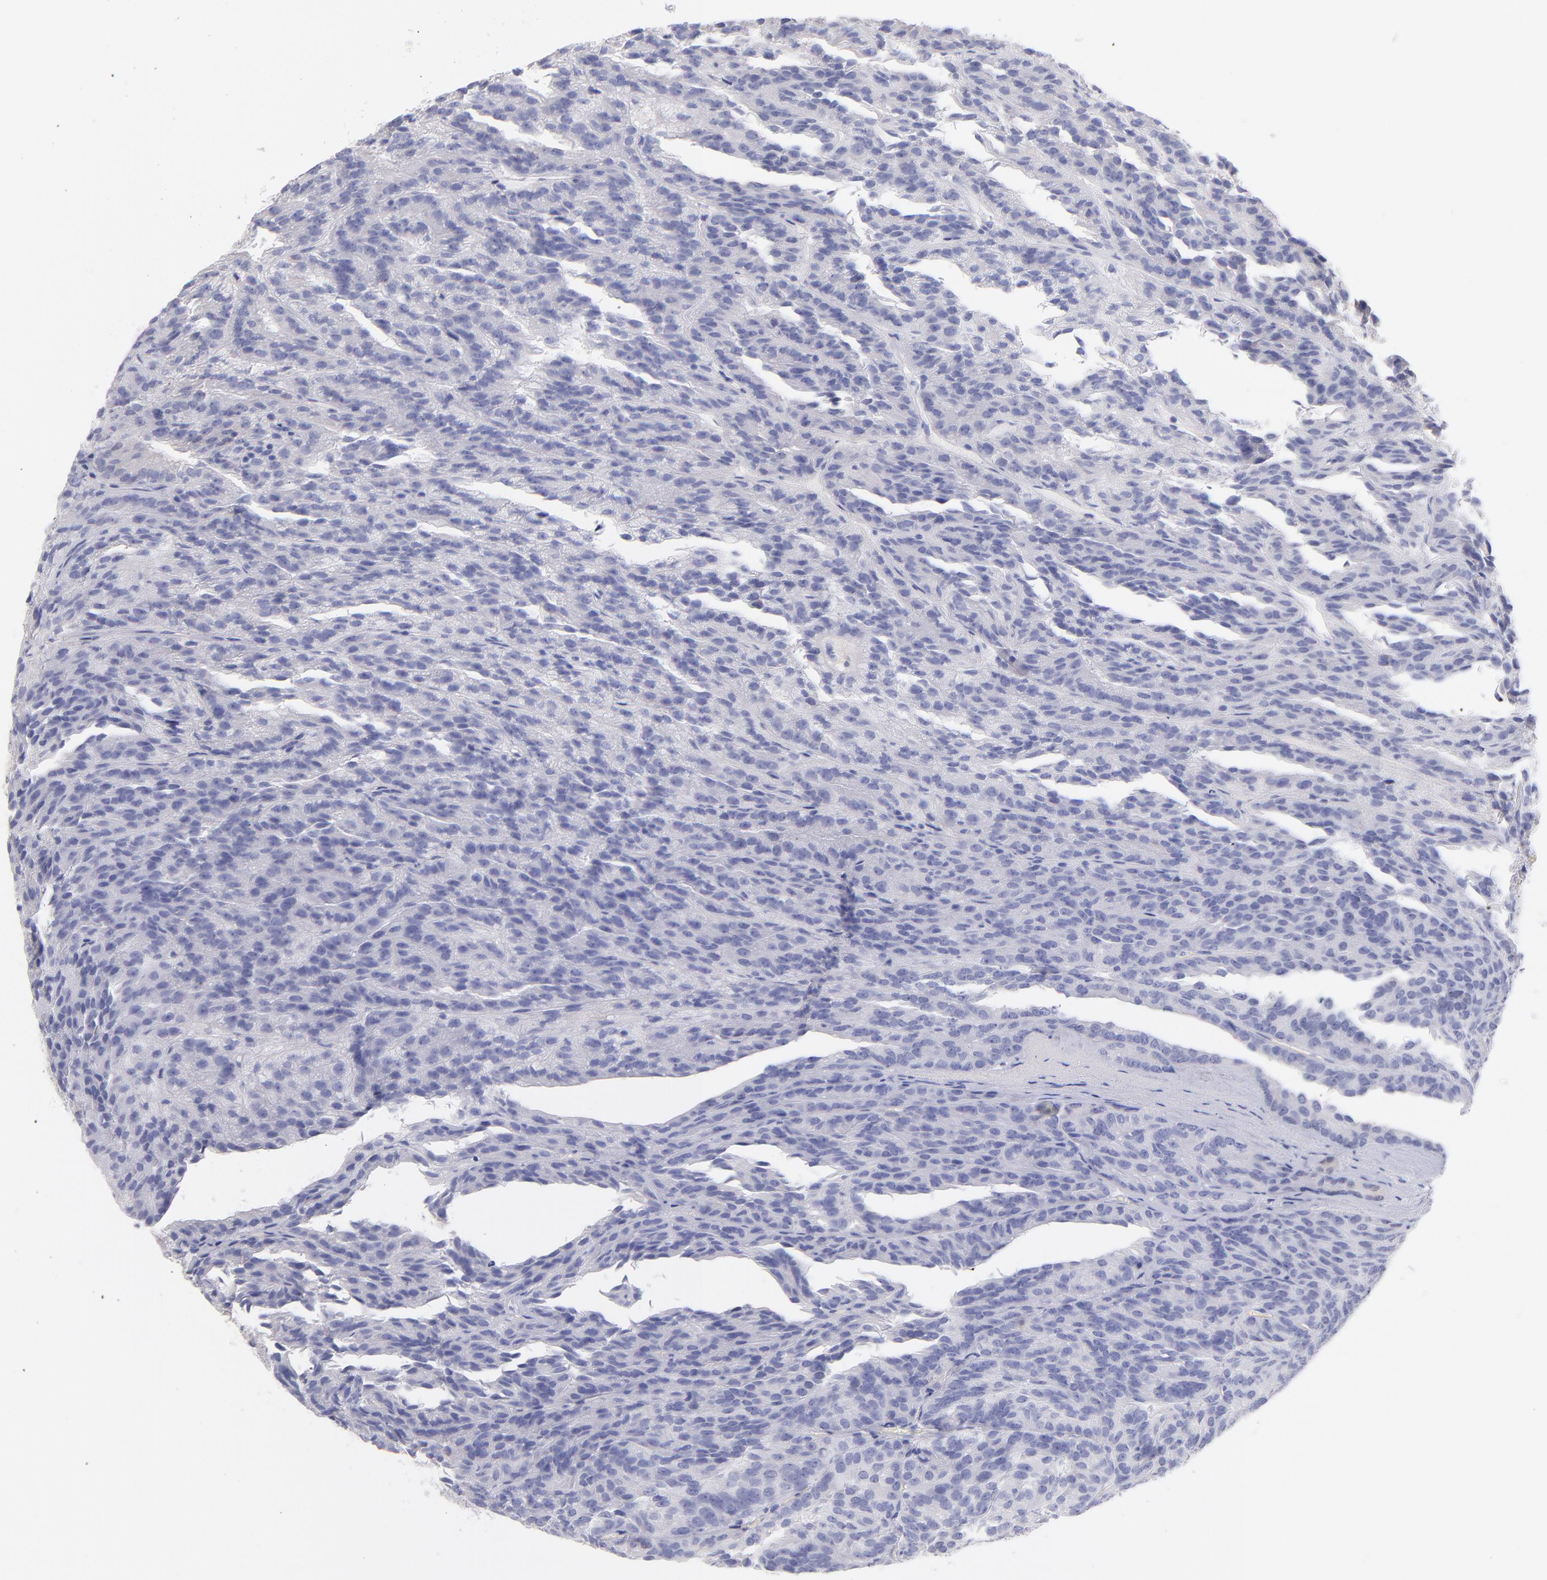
{"staining": {"intensity": "moderate", "quantity": "<25%", "location": "cytoplasmic/membranous,nuclear"}, "tissue": "renal cancer", "cell_type": "Tumor cells", "image_type": "cancer", "snomed": [{"axis": "morphology", "description": "Adenocarcinoma, NOS"}, {"axis": "topography", "description": "Kidney"}], "caption": "An IHC histopathology image of tumor tissue is shown. Protein staining in brown highlights moderate cytoplasmic/membranous and nuclear positivity in adenocarcinoma (renal) within tumor cells.", "gene": "SCGN", "patient": {"sex": "male", "age": 46}}